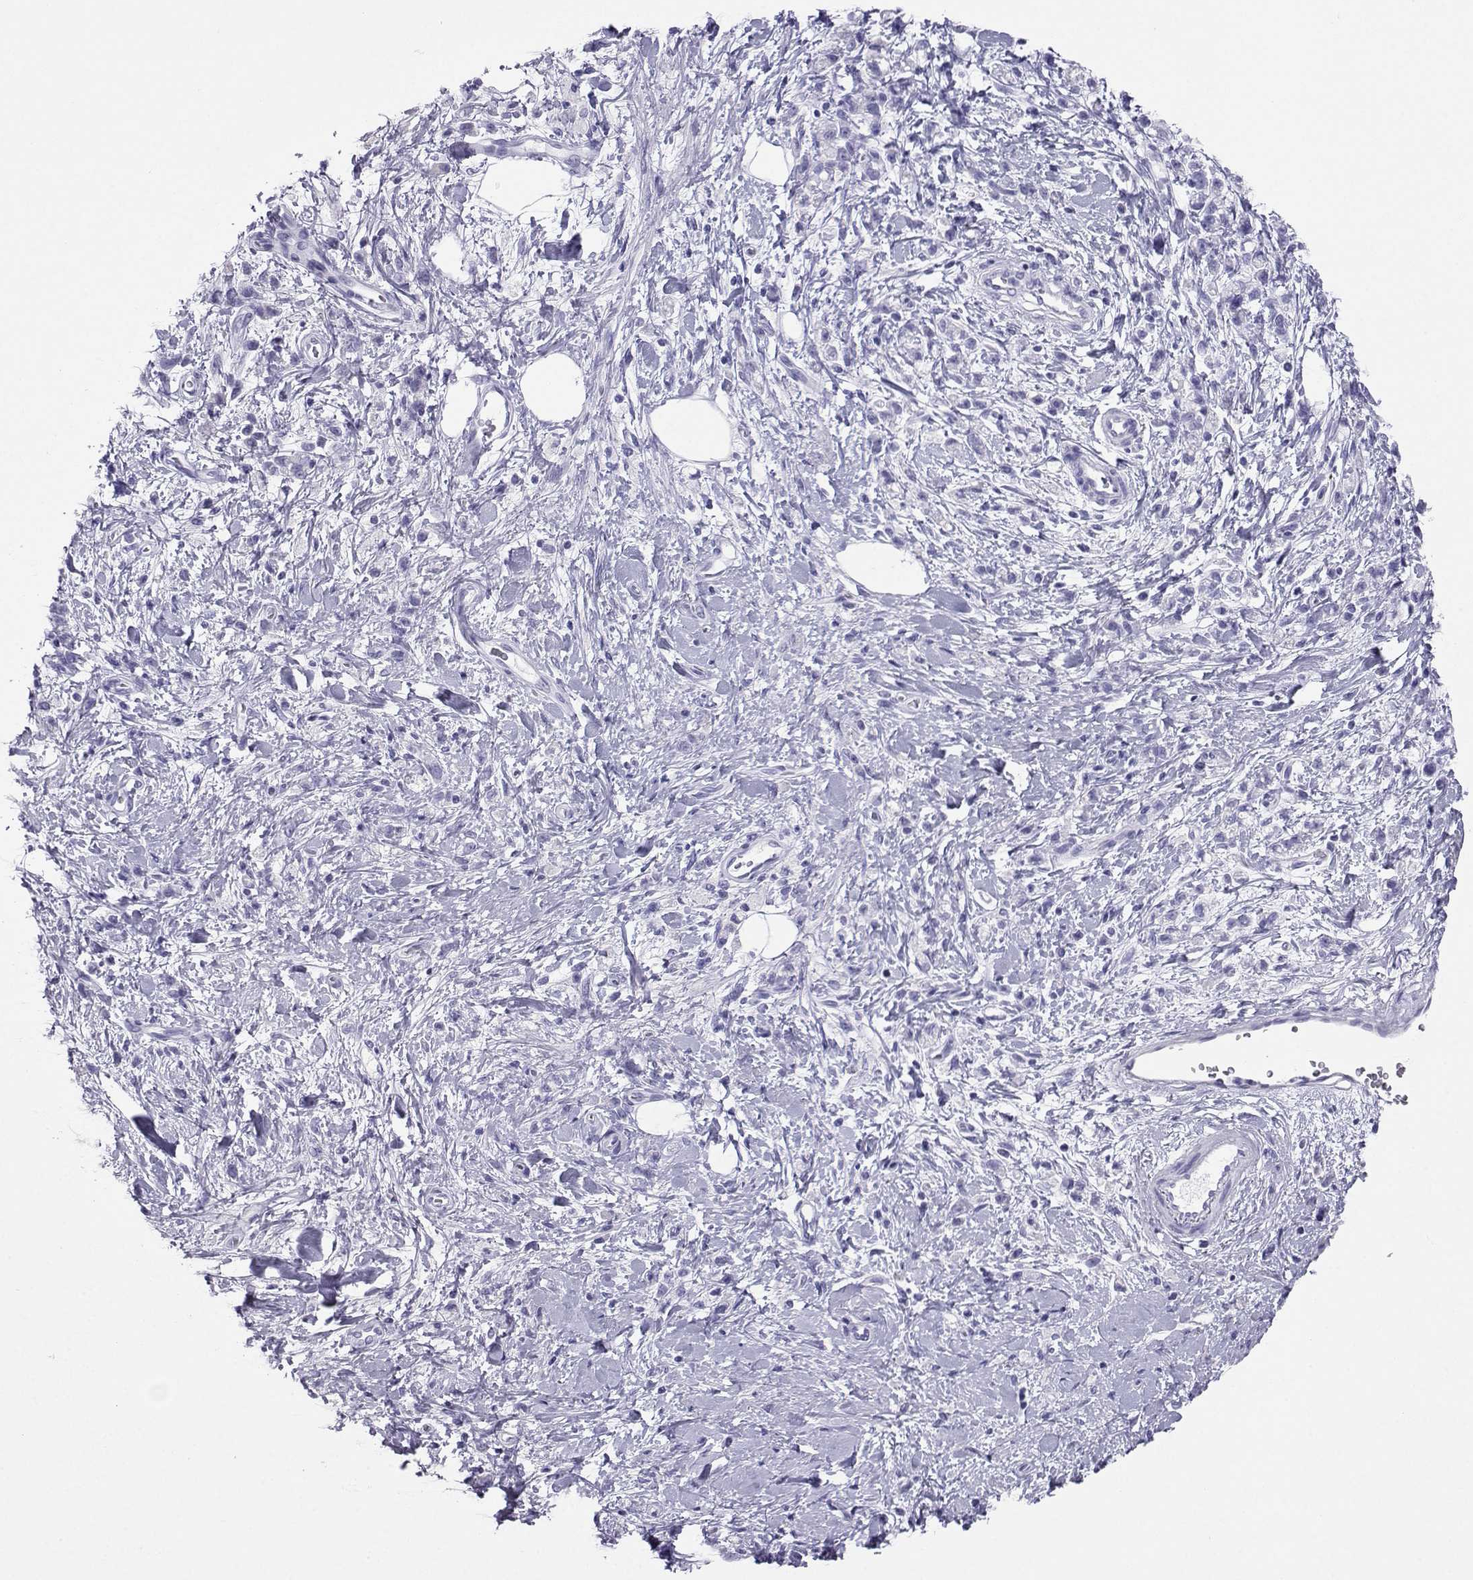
{"staining": {"intensity": "negative", "quantity": "none", "location": "none"}, "tissue": "stomach cancer", "cell_type": "Tumor cells", "image_type": "cancer", "snomed": [{"axis": "morphology", "description": "Adenocarcinoma, NOS"}, {"axis": "topography", "description": "Stomach"}], "caption": "Adenocarcinoma (stomach) stained for a protein using immunohistochemistry shows no staining tumor cells.", "gene": "LORICRIN", "patient": {"sex": "male", "age": 77}}